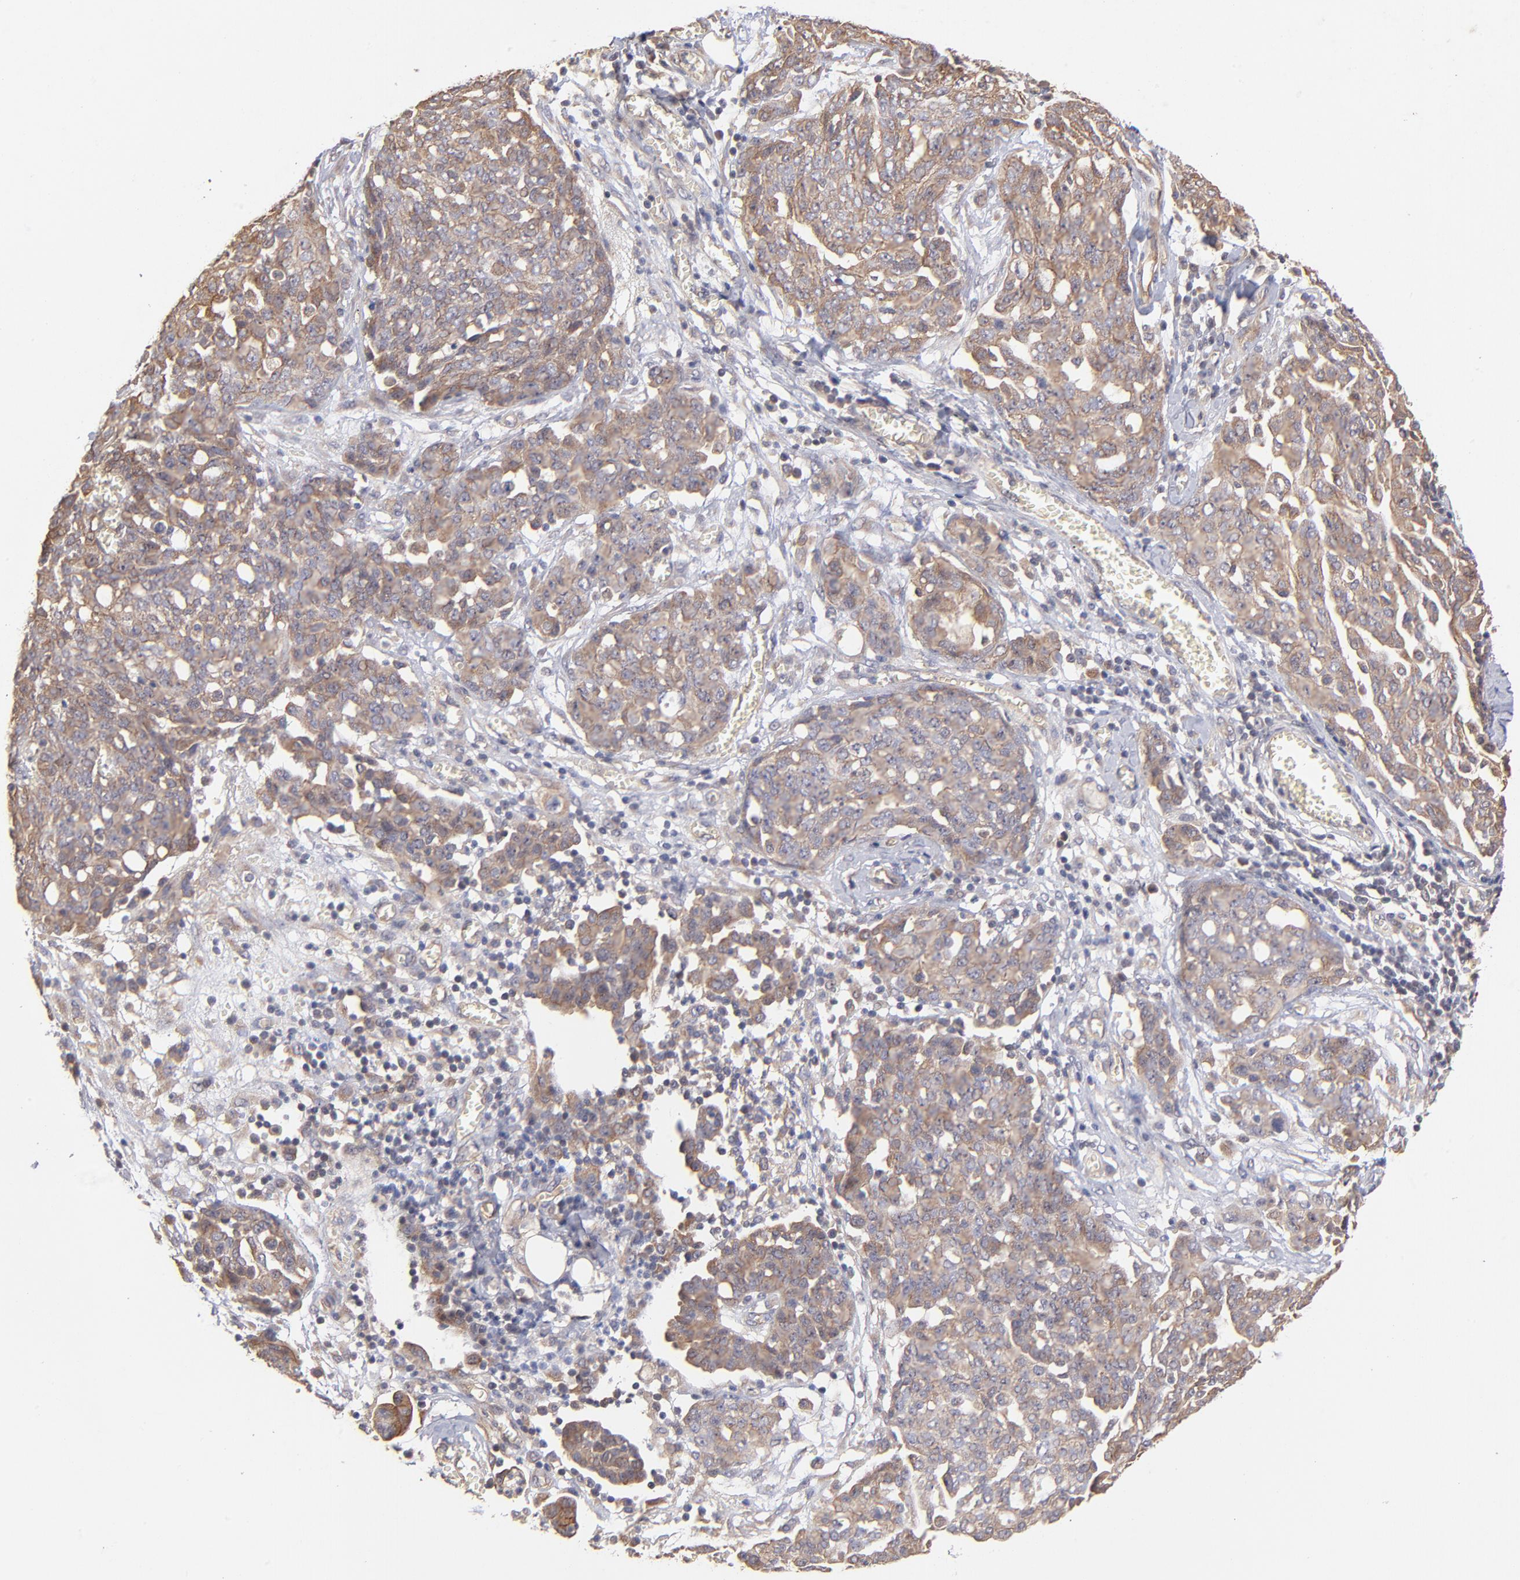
{"staining": {"intensity": "moderate", "quantity": ">75%", "location": "cytoplasmic/membranous"}, "tissue": "ovarian cancer", "cell_type": "Tumor cells", "image_type": "cancer", "snomed": [{"axis": "morphology", "description": "Cystadenocarcinoma, serous, NOS"}, {"axis": "topography", "description": "Soft tissue"}, {"axis": "topography", "description": "Ovary"}], "caption": "Immunohistochemical staining of serous cystadenocarcinoma (ovarian) reveals moderate cytoplasmic/membranous protein staining in approximately >75% of tumor cells. The staining was performed using DAB (3,3'-diaminobenzidine), with brown indicating positive protein expression. Nuclei are stained blue with hematoxylin.", "gene": "STAP2", "patient": {"sex": "female", "age": 57}}